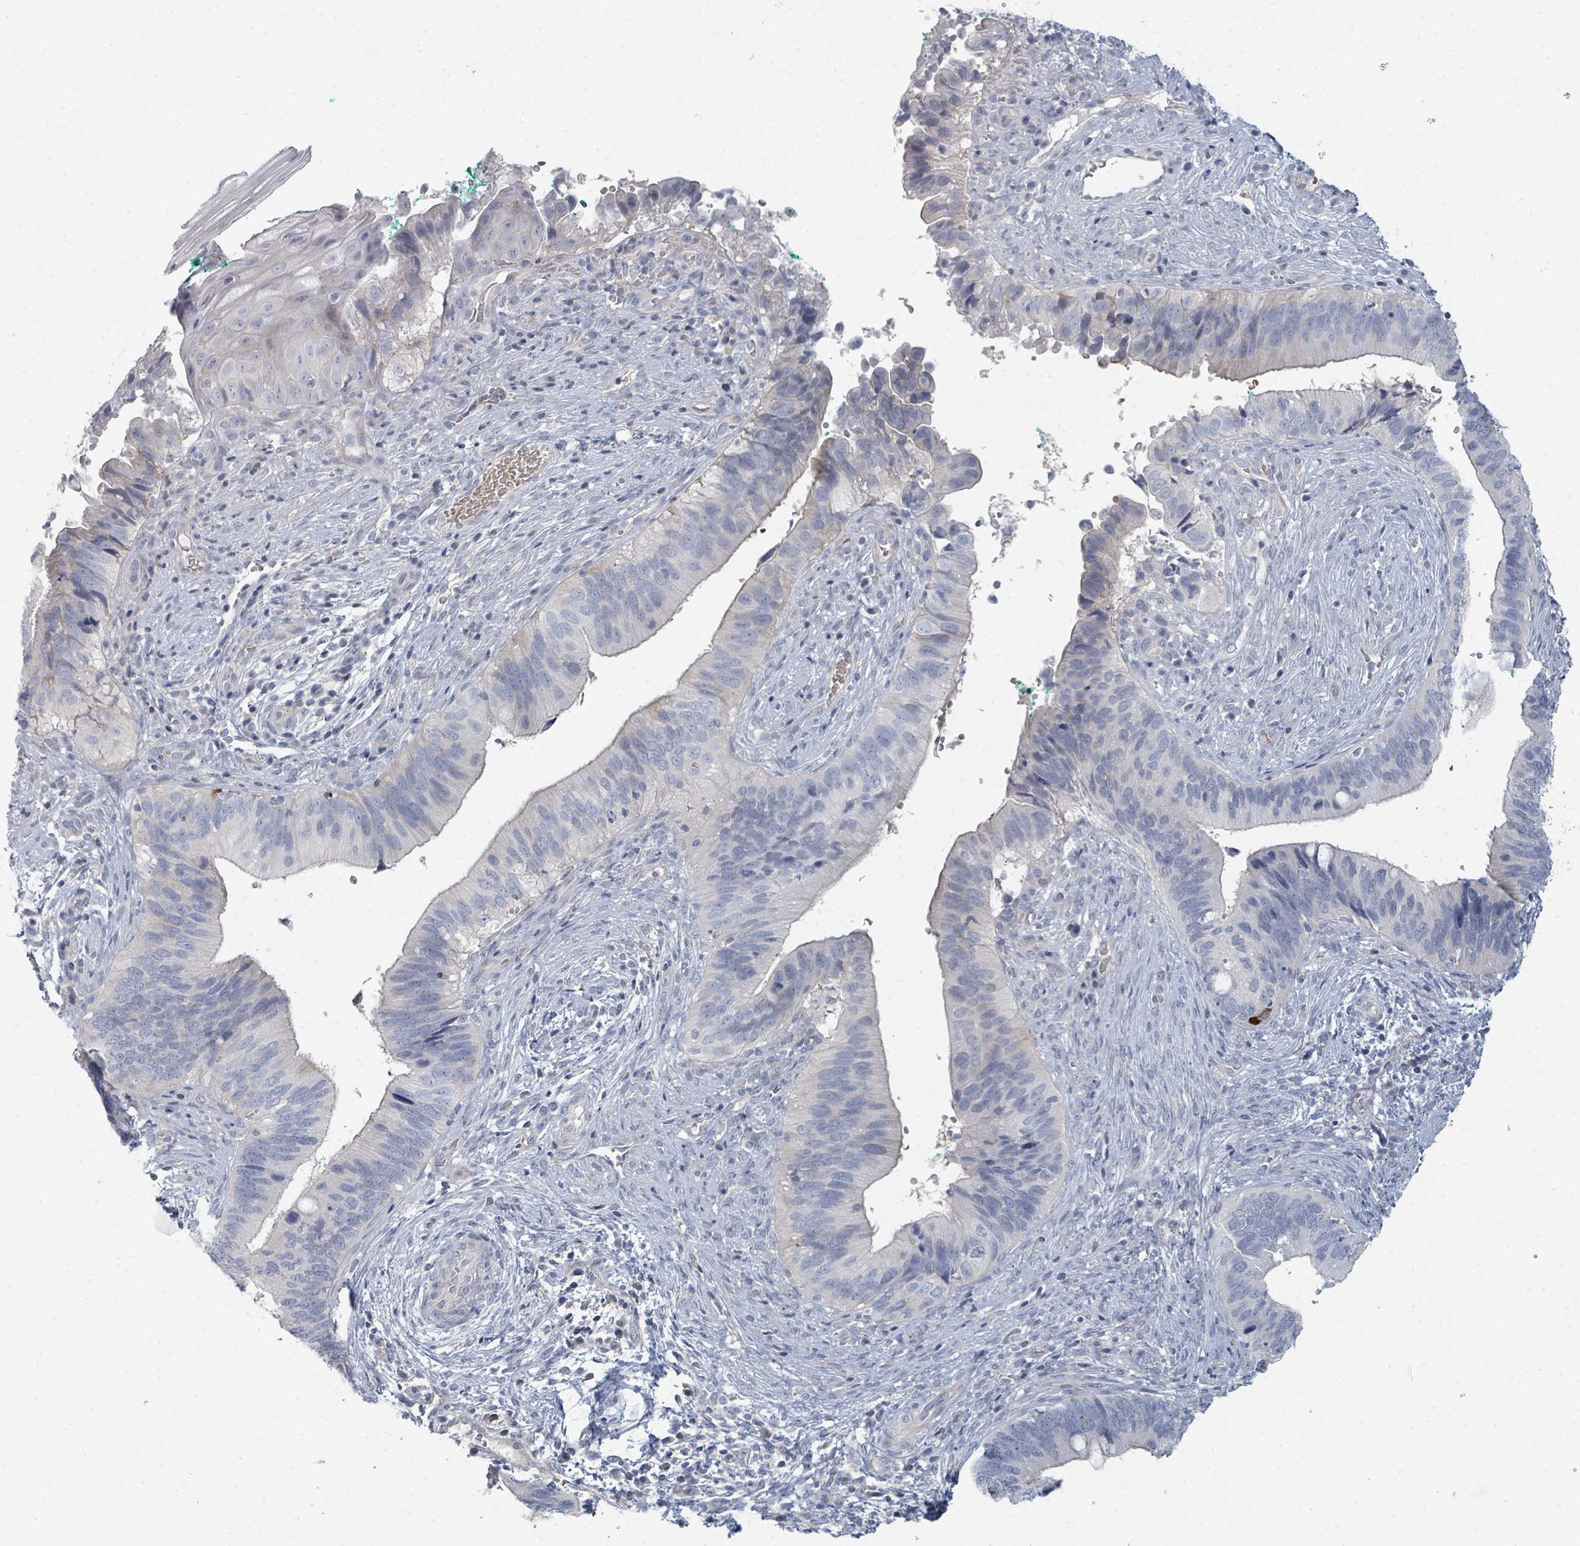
{"staining": {"intensity": "negative", "quantity": "none", "location": "none"}, "tissue": "cervical cancer", "cell_type": "Tumor cells", "image_type": "cancer", "snomed": [{"axis": "morphology", "description": "Adenocarcinoma, NOS"}, {"axis": "topography", "description": "Cervix"}], "caption": "This is an IHC image of human cervical cancer (adenocarcinoma). There is no positivity in tumor cells.", "gene": "SLC25A45", "patient": {"sex": "female", "age": 42}}